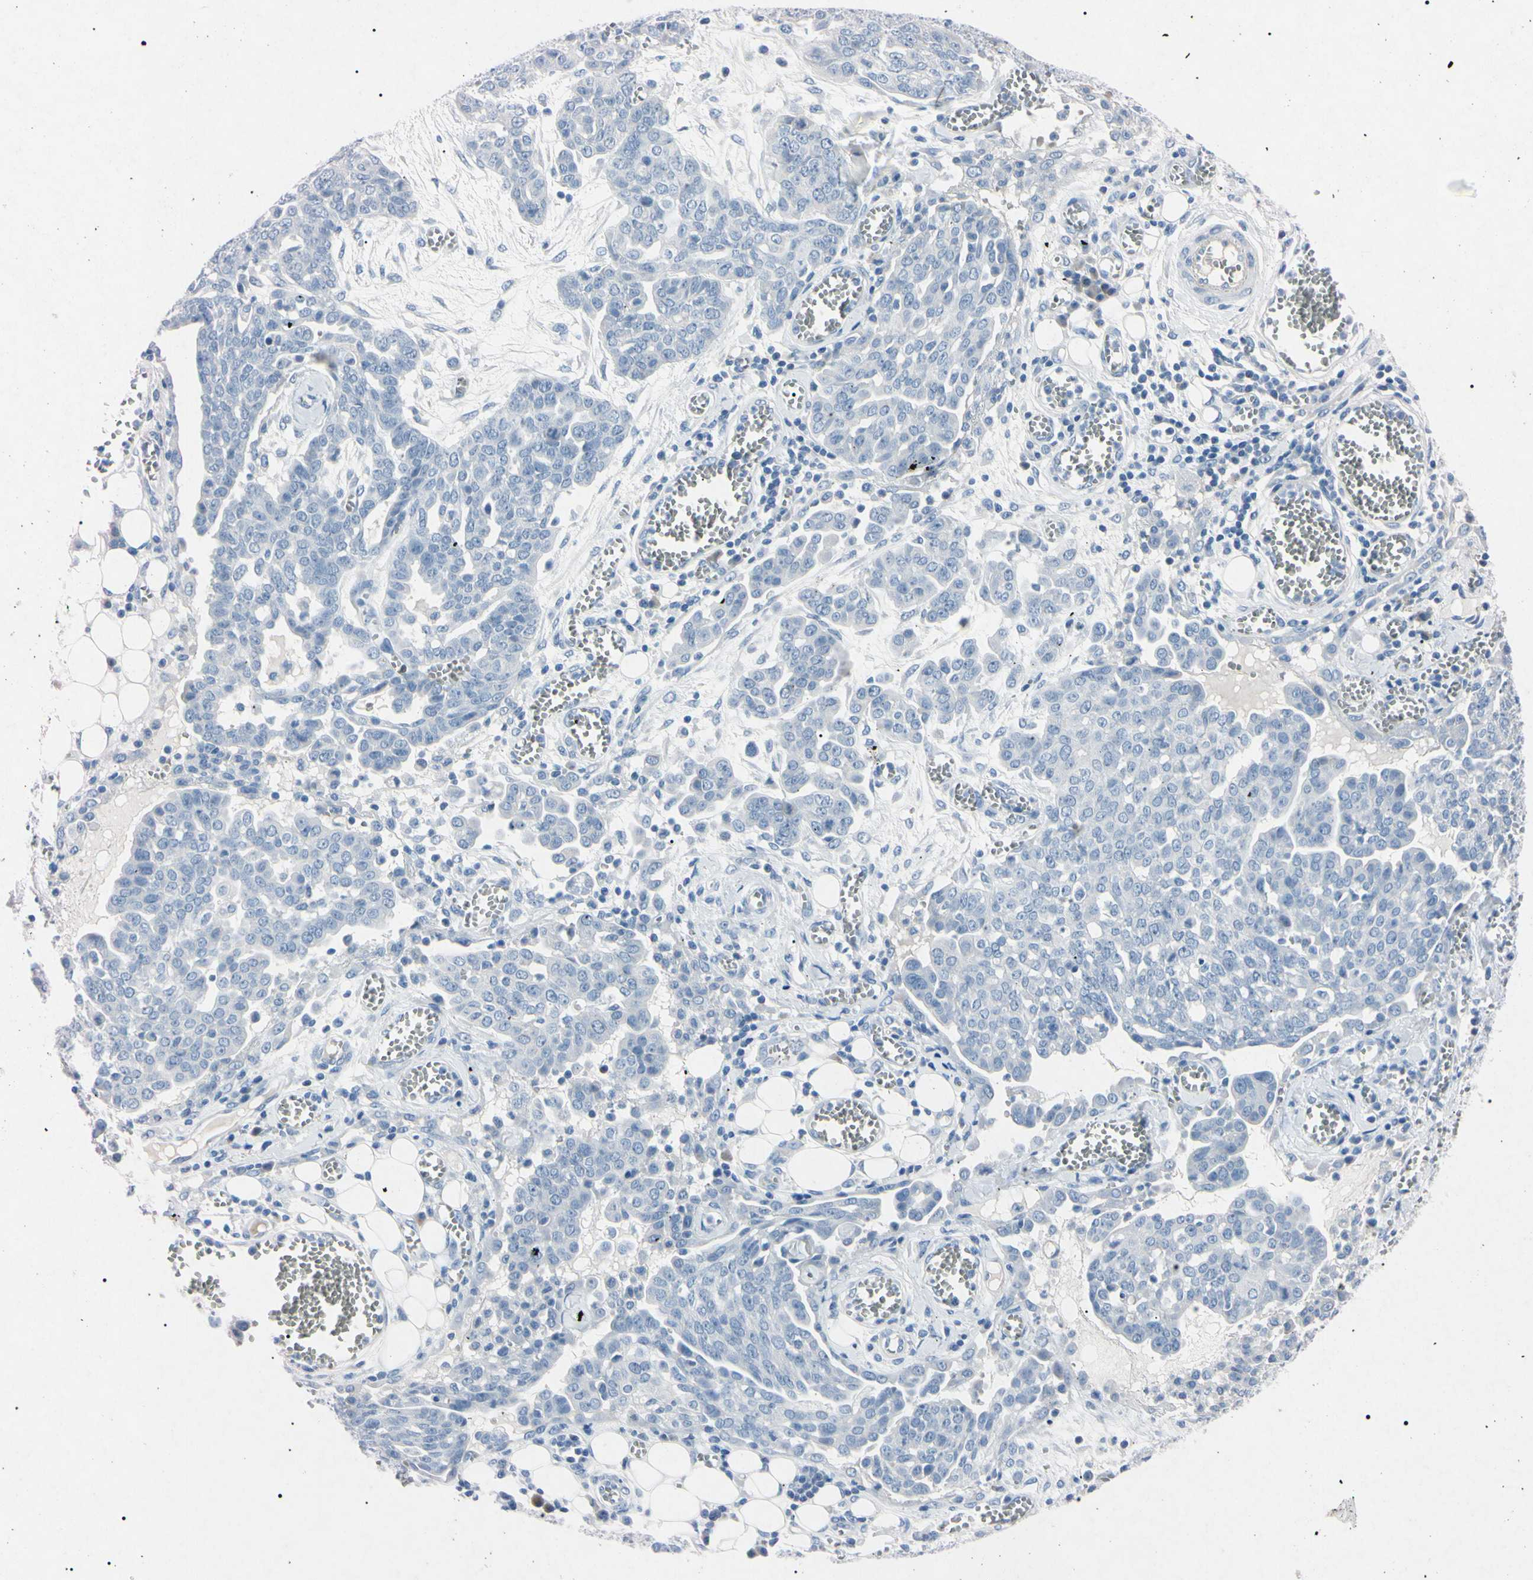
{"staining": {"intensity": "negative", "quantity": "none", "location": "none"}, "tissue": "ovarian cancer", "cell_type": "Tumor cells", "image_type": "cancer", "snomed": [{"axis": "morphology", "description": "Cystadenocarcinoma, serous, NOS"}, {"axis": "topography", "description": "Soft tissue"}, {"axis": "topography", "description": "Ovary"}], "caption": "Ovarian cancer (serous cystadenocarcinoma) was stained to show a protein in brown. There is no significant staining in tumor cells.", "gene": "ELN", "patient": {"sex": "female", "age": 57}}